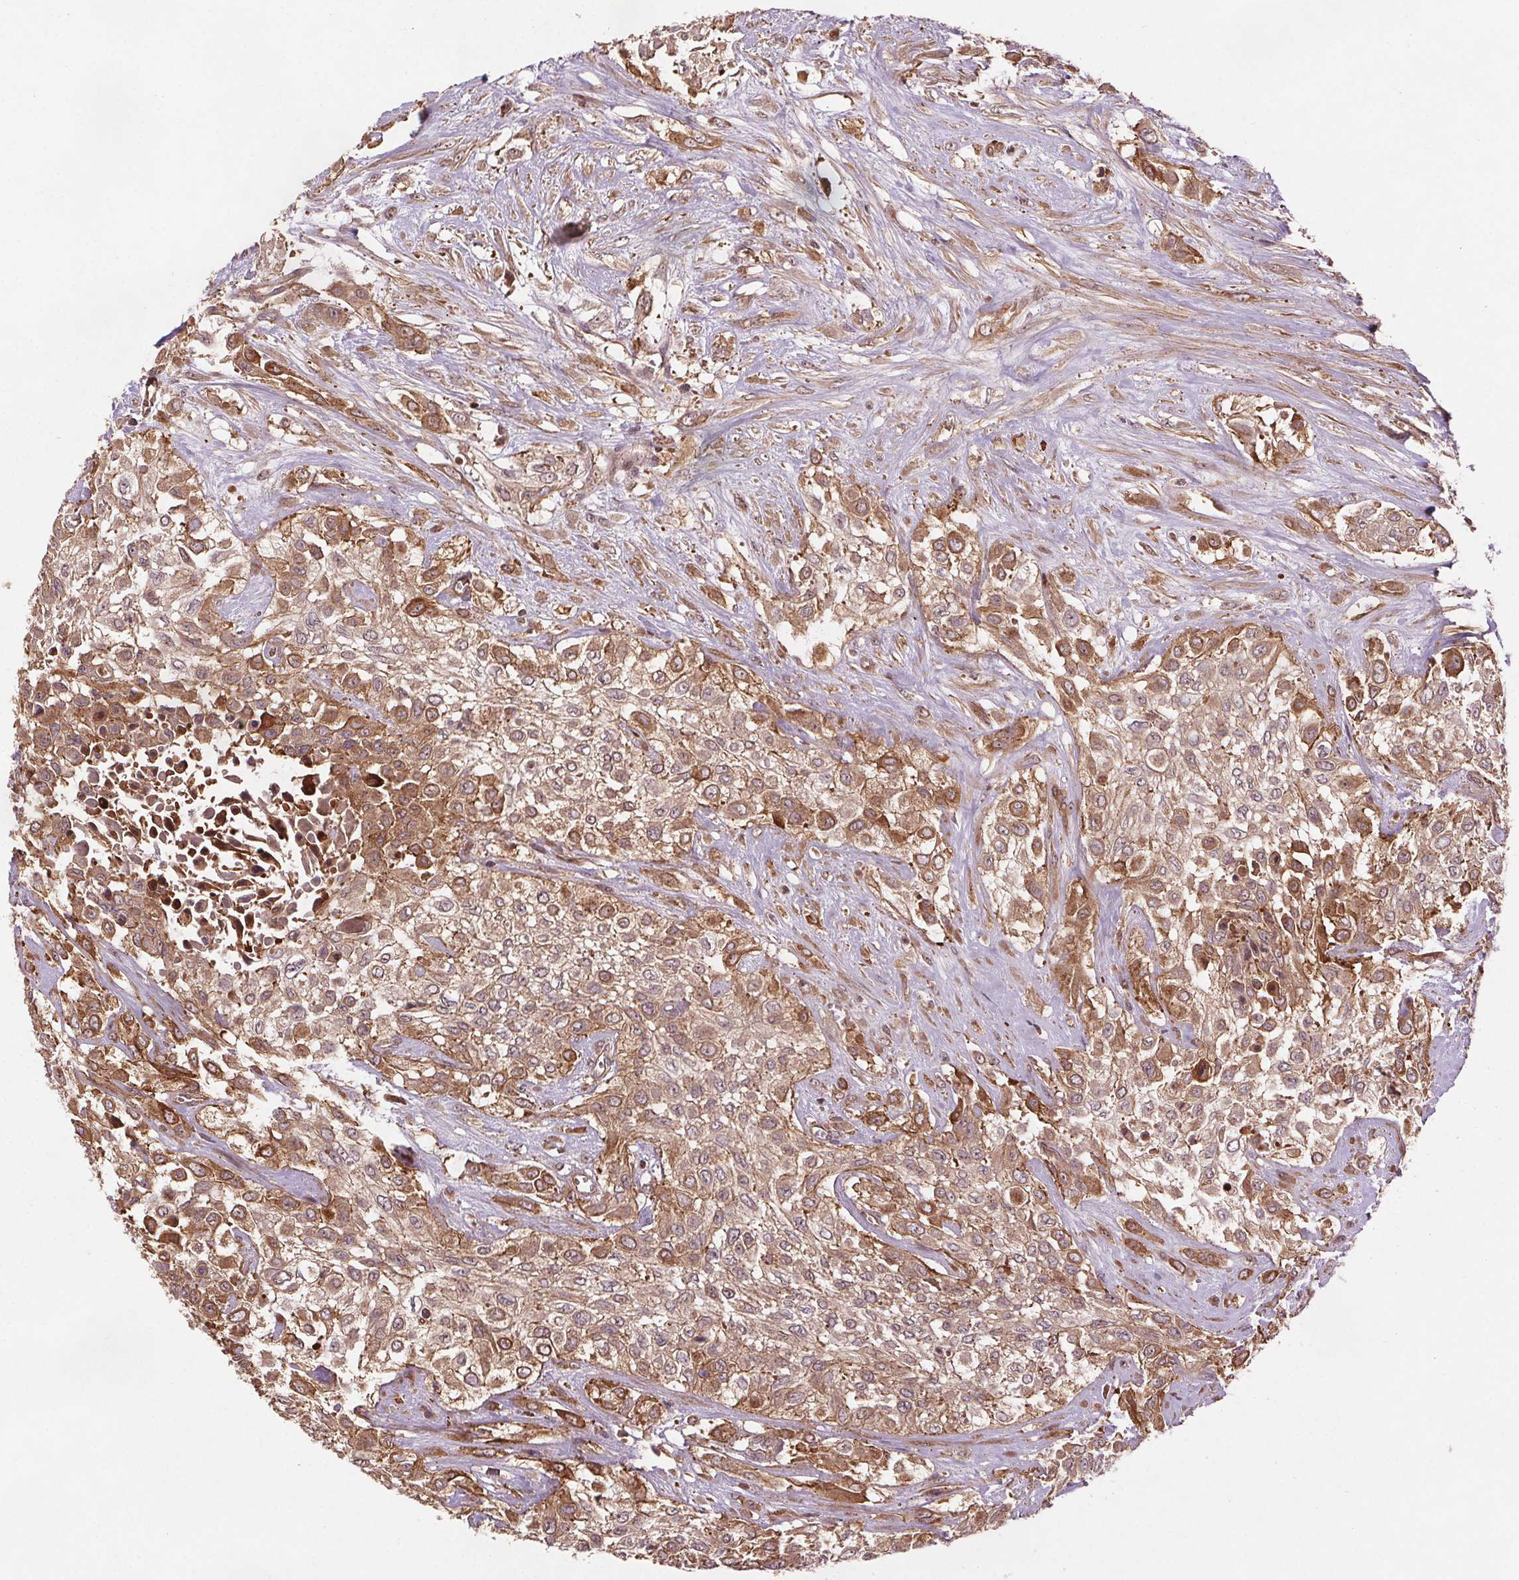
{"staining": {"intensity": "moderate", "quantity": ">75%", "location": "cytoplasmic/membranous"}, "tissue": "urothelial cancer", "cell_type": "Tumor cells", "image_type": "cancer", "snomed": [{"axis": "morphology", "description": "Urothelial carcinoma, High grade"}, {"axis": "topography", "description": "Urinary bladder"}], "caption": "Immunohistochemistry (IHC) (DAB) staining of urothelial carcinoma (high-grade) displays moderate cytoplasmic/membranous protein expression in approximately >75% of tumor cells.", "gene": "SEC14L2", "patient": {"sex": "male", "age": 57}}